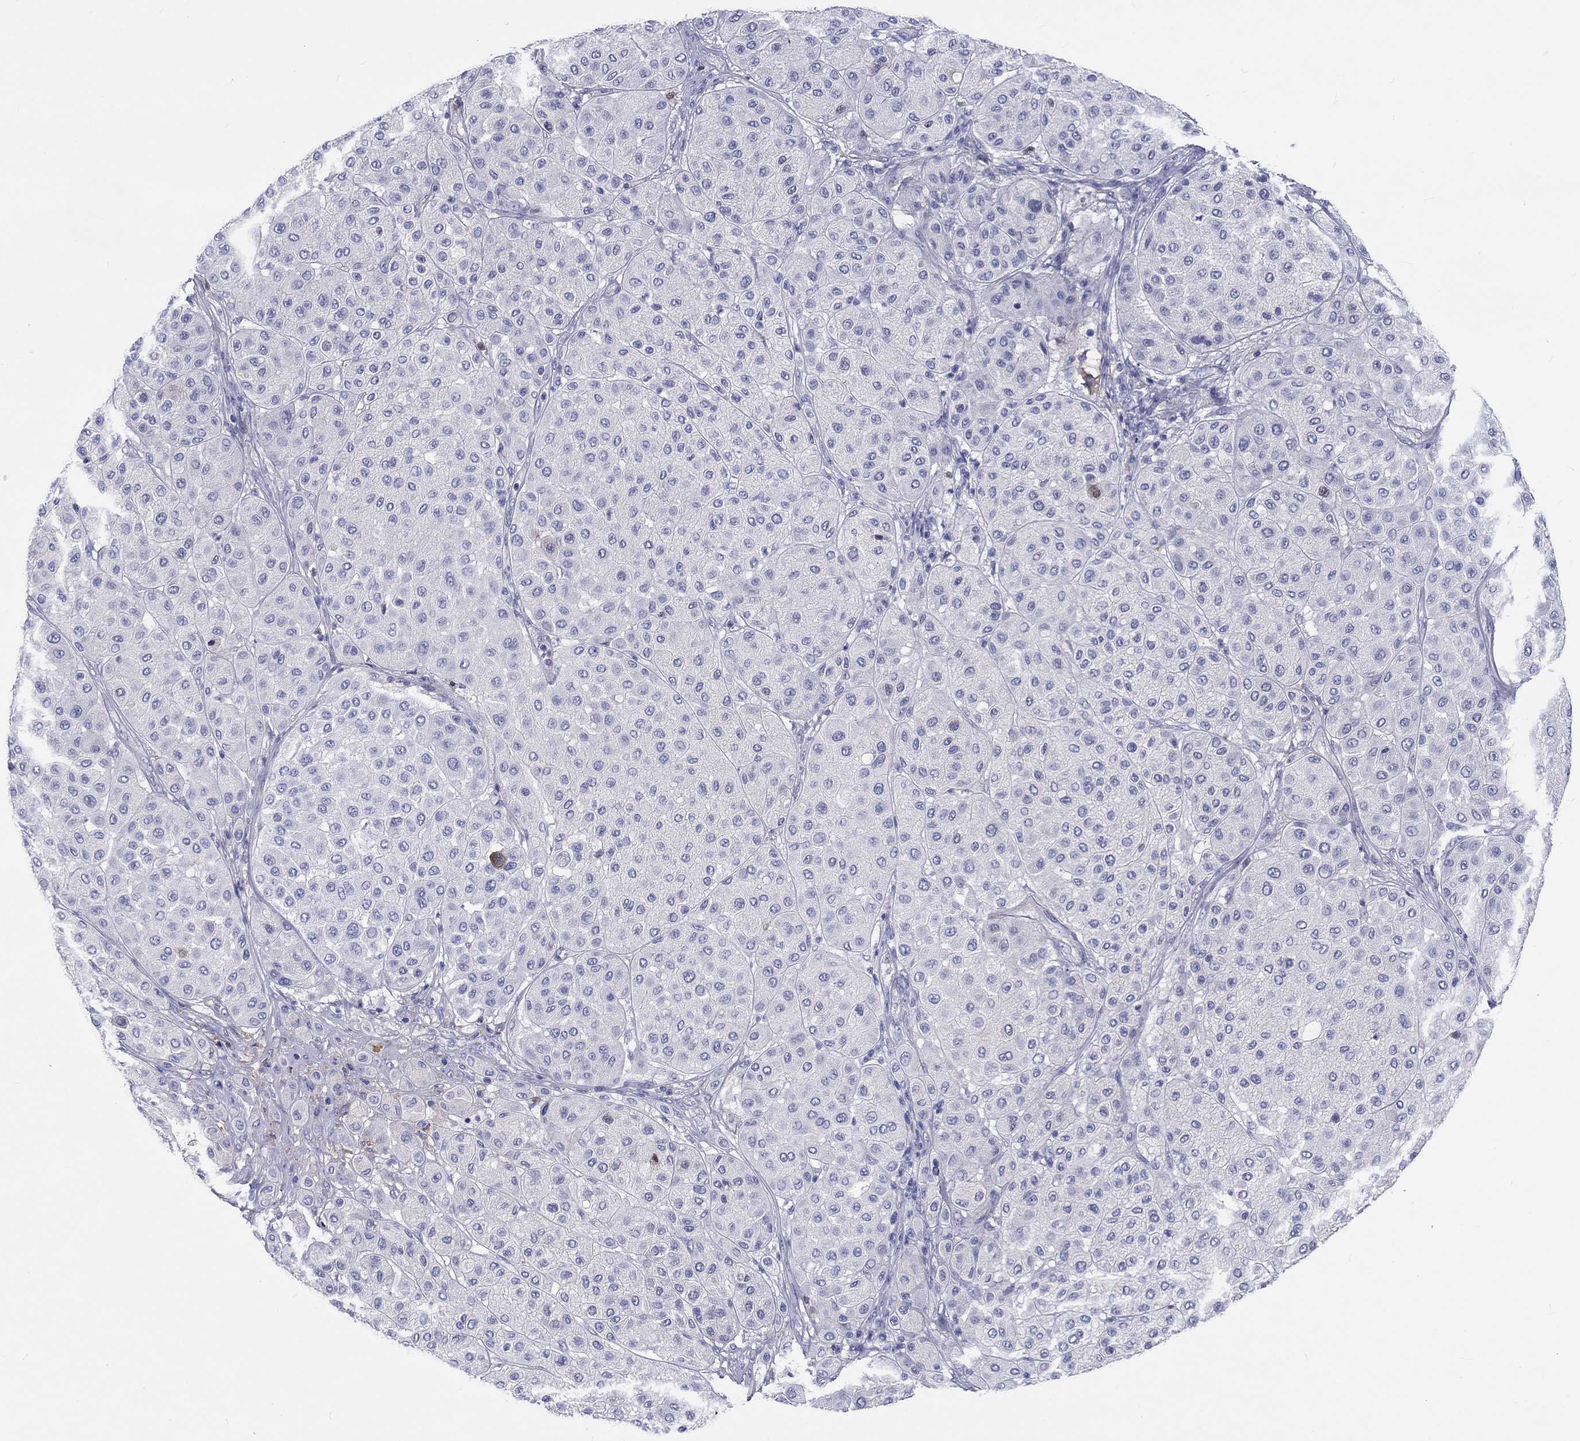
{"staining": {"intensity": "negative", "quantity": "none", "location": "none"}, "tissue": "melanoma", "cell_type": "Tumor cells", "image_type": "cancer", "snomed": [{"axis": "morphology", "description": "Malignant melanoma, Metastatic site"}, {"axis": "topography", "description": "Smooth muscle"}], "caption": "Immunohistochemistry (IHC) image of human malignant melanoma (metastatic site) stained for a protein (brown), which displays no staining in tumor cells.", "gene": "CDY2B", "patient": {"sex": "male", "age": 41}}